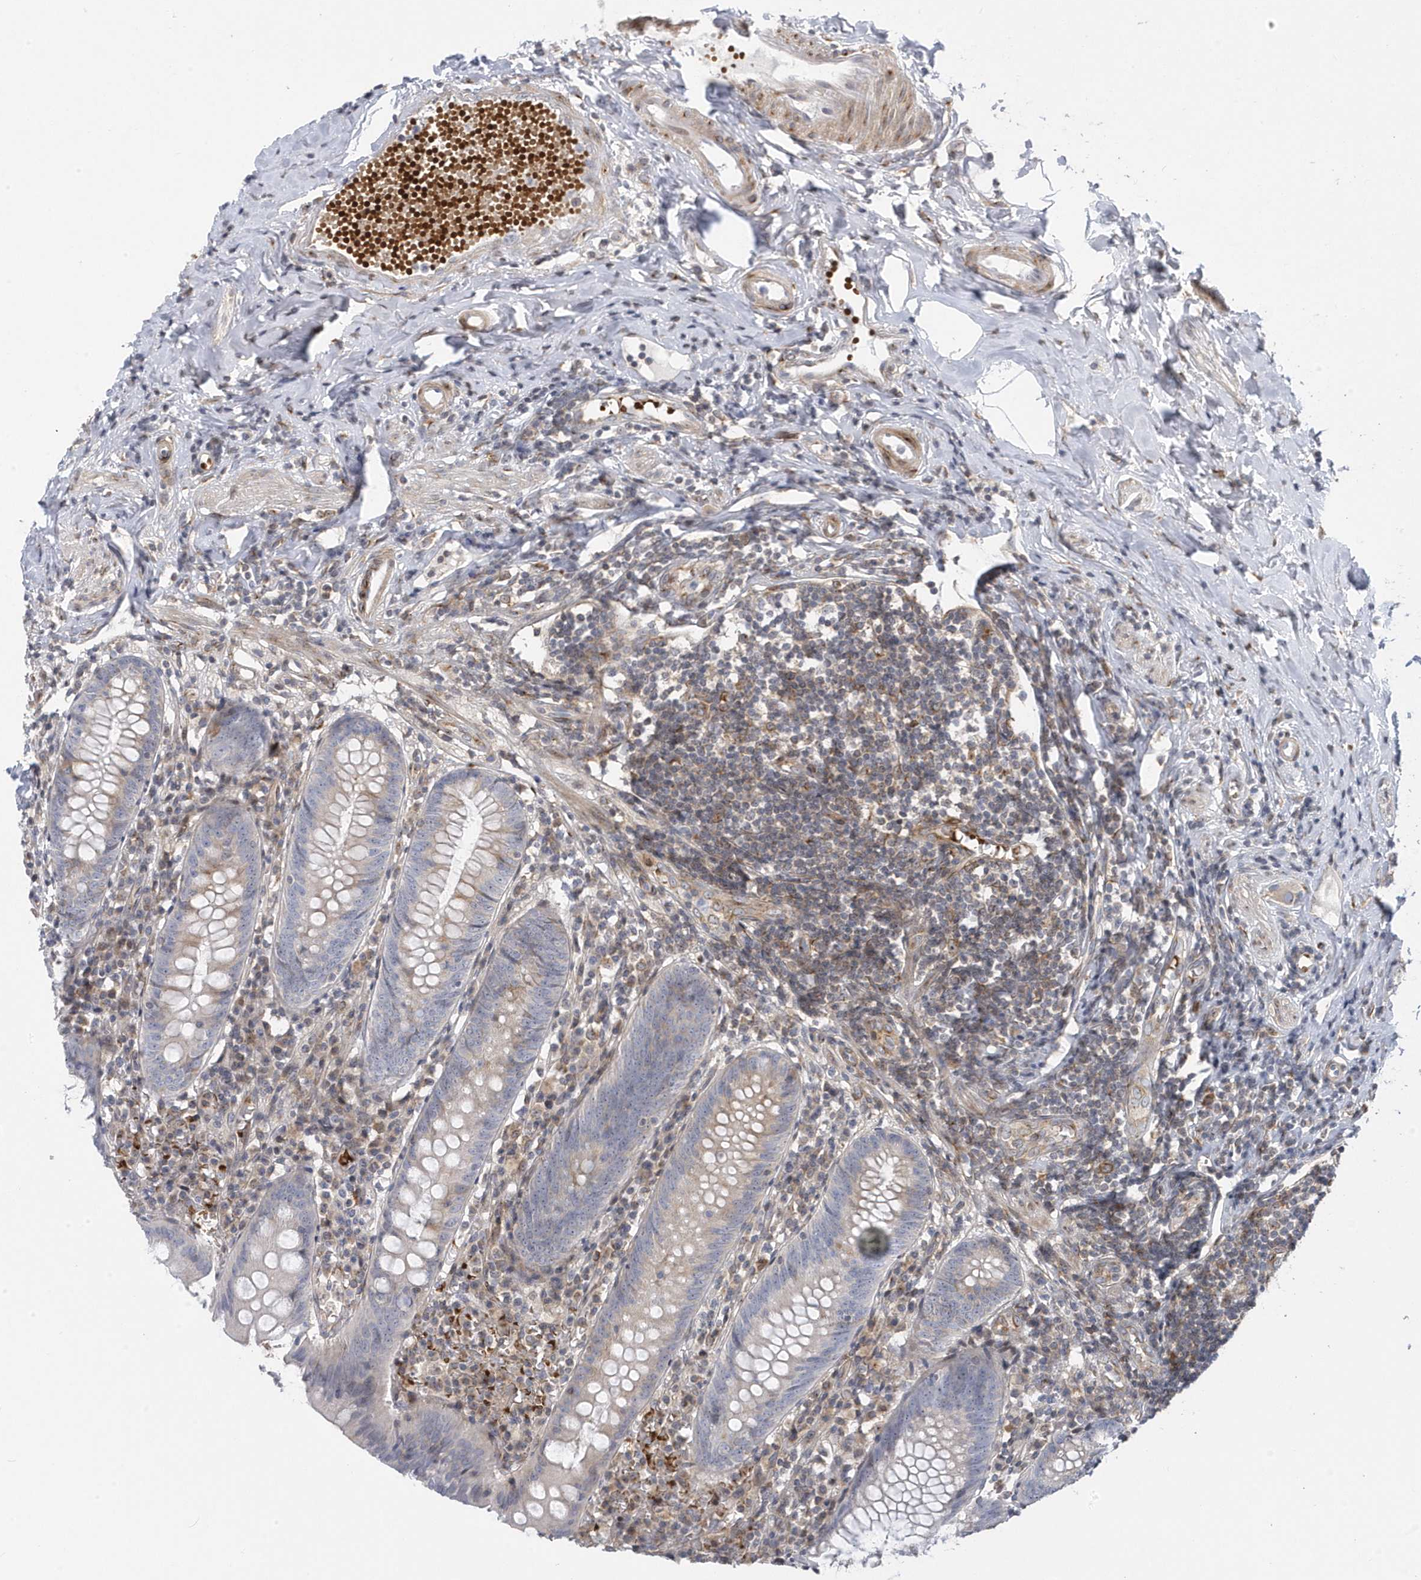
{"staining": {"intensity": "negative", "quantity": "none", "location": "none"}, "tissue": "appendix", "cell_type": "Glandular cells", "image_type": "normal", "snomed": [{"axis": "morphology", "description": "Normal tissue, NOS"}, {"axis": "topography", "description": "Appendix"}], "caption": "High power microscopy photomicrograph of an immunohistochemistry (IHC) image of unremarkable appendix, revealing no significant positivity in glandular cells. The staining is performed using DAB (3,3'-diaminobenzidine) brown chromogen with nuclei counter-stained in using hematoxylin.", "gene": "MAP7D3", "patient": {"sex": "female", "age": 54}}